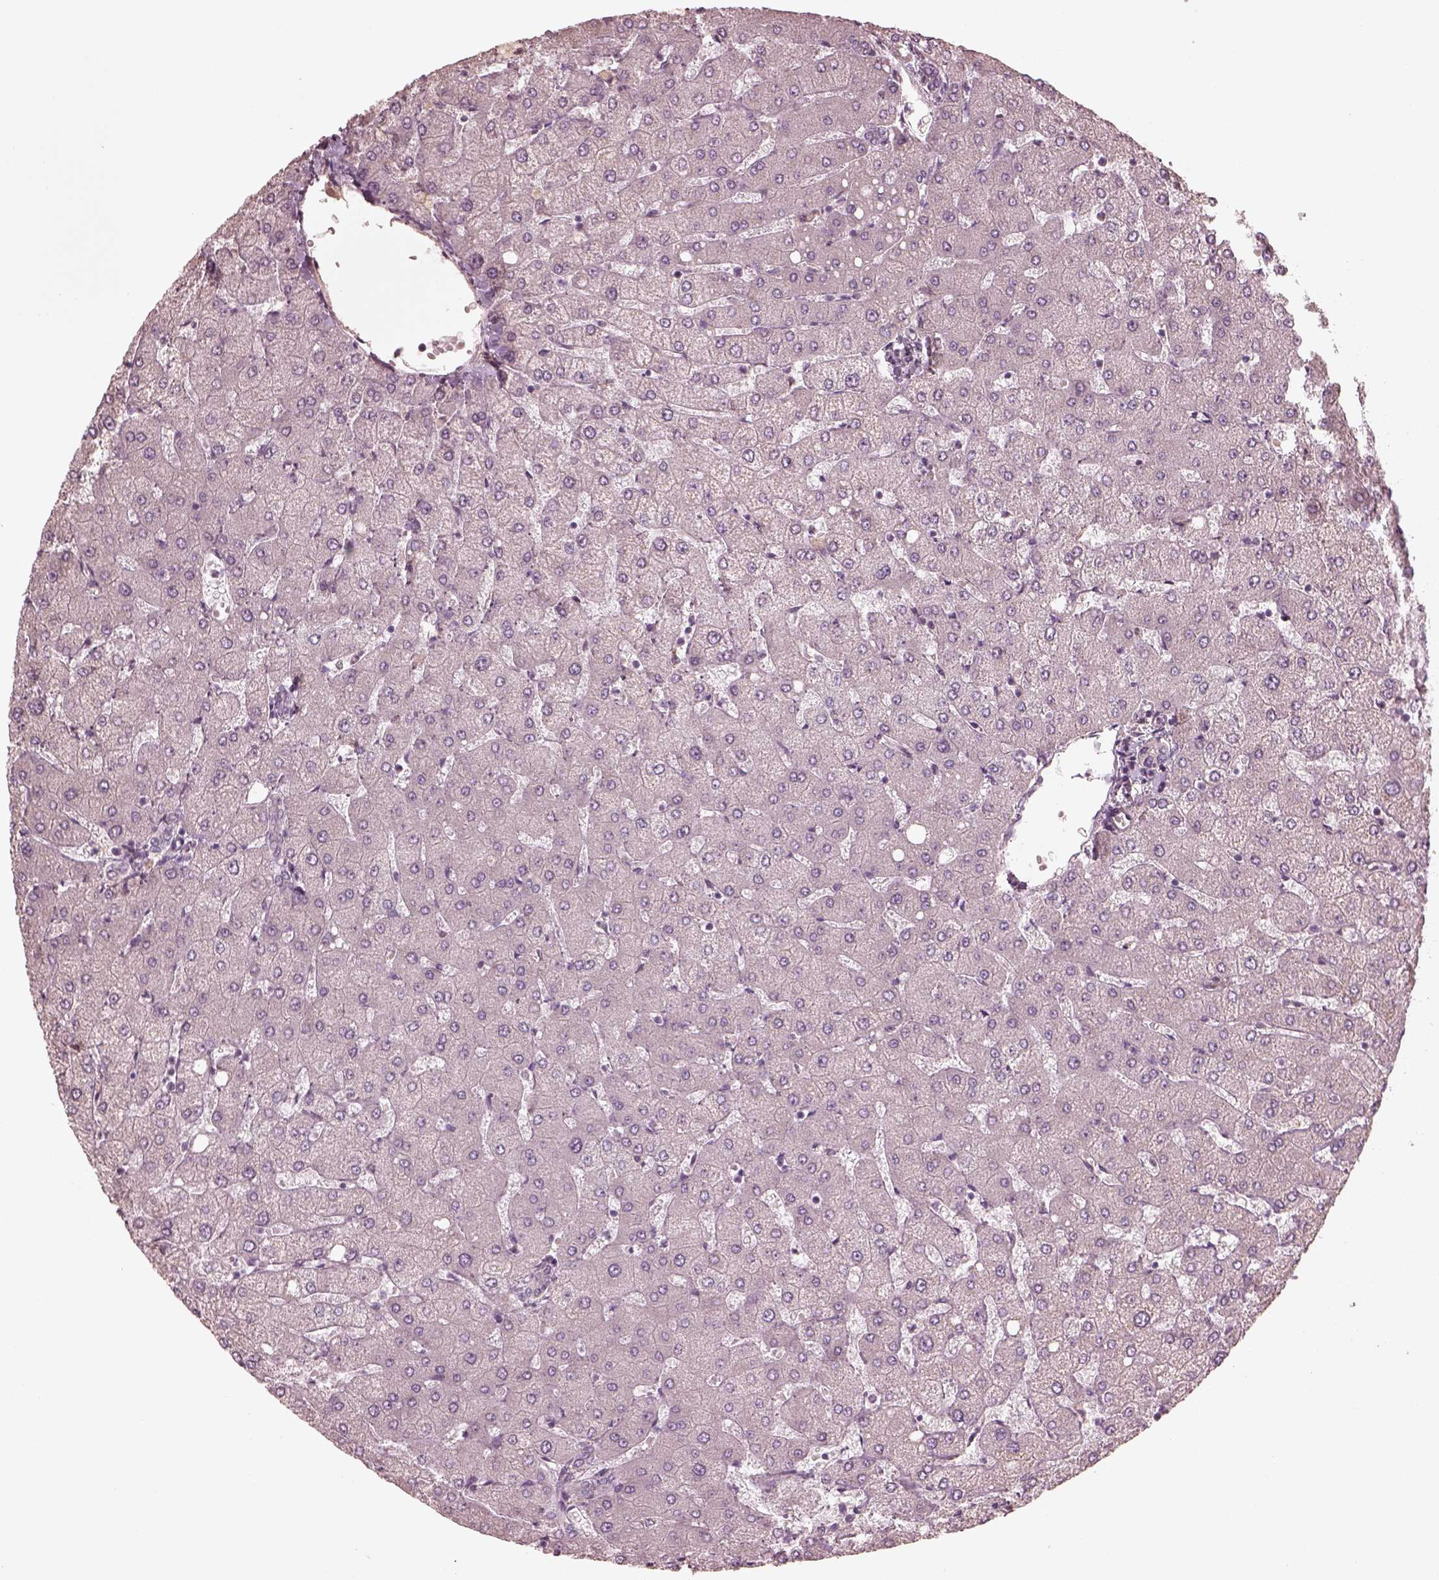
{"staining": {"intensity": "negative", "quantity": "none", "location": "none"}, "tissue": "liver", "cell_type": "Cholangiocytes", "image_type": "normal", "snomed": [{"axis": "morphology", "description": "Normal tissue, NOS"}, {"axis": "topography", "description": "Liver"}], "caption": "Immunohistochemistry histopathology image of benign human liver stained for a protein (brown), which displays no positivity in cholangiocytes. (DAB IHC, high magnification).", "gene": "VWA5B1", "patient": {"sex": "female", "age": 54}}